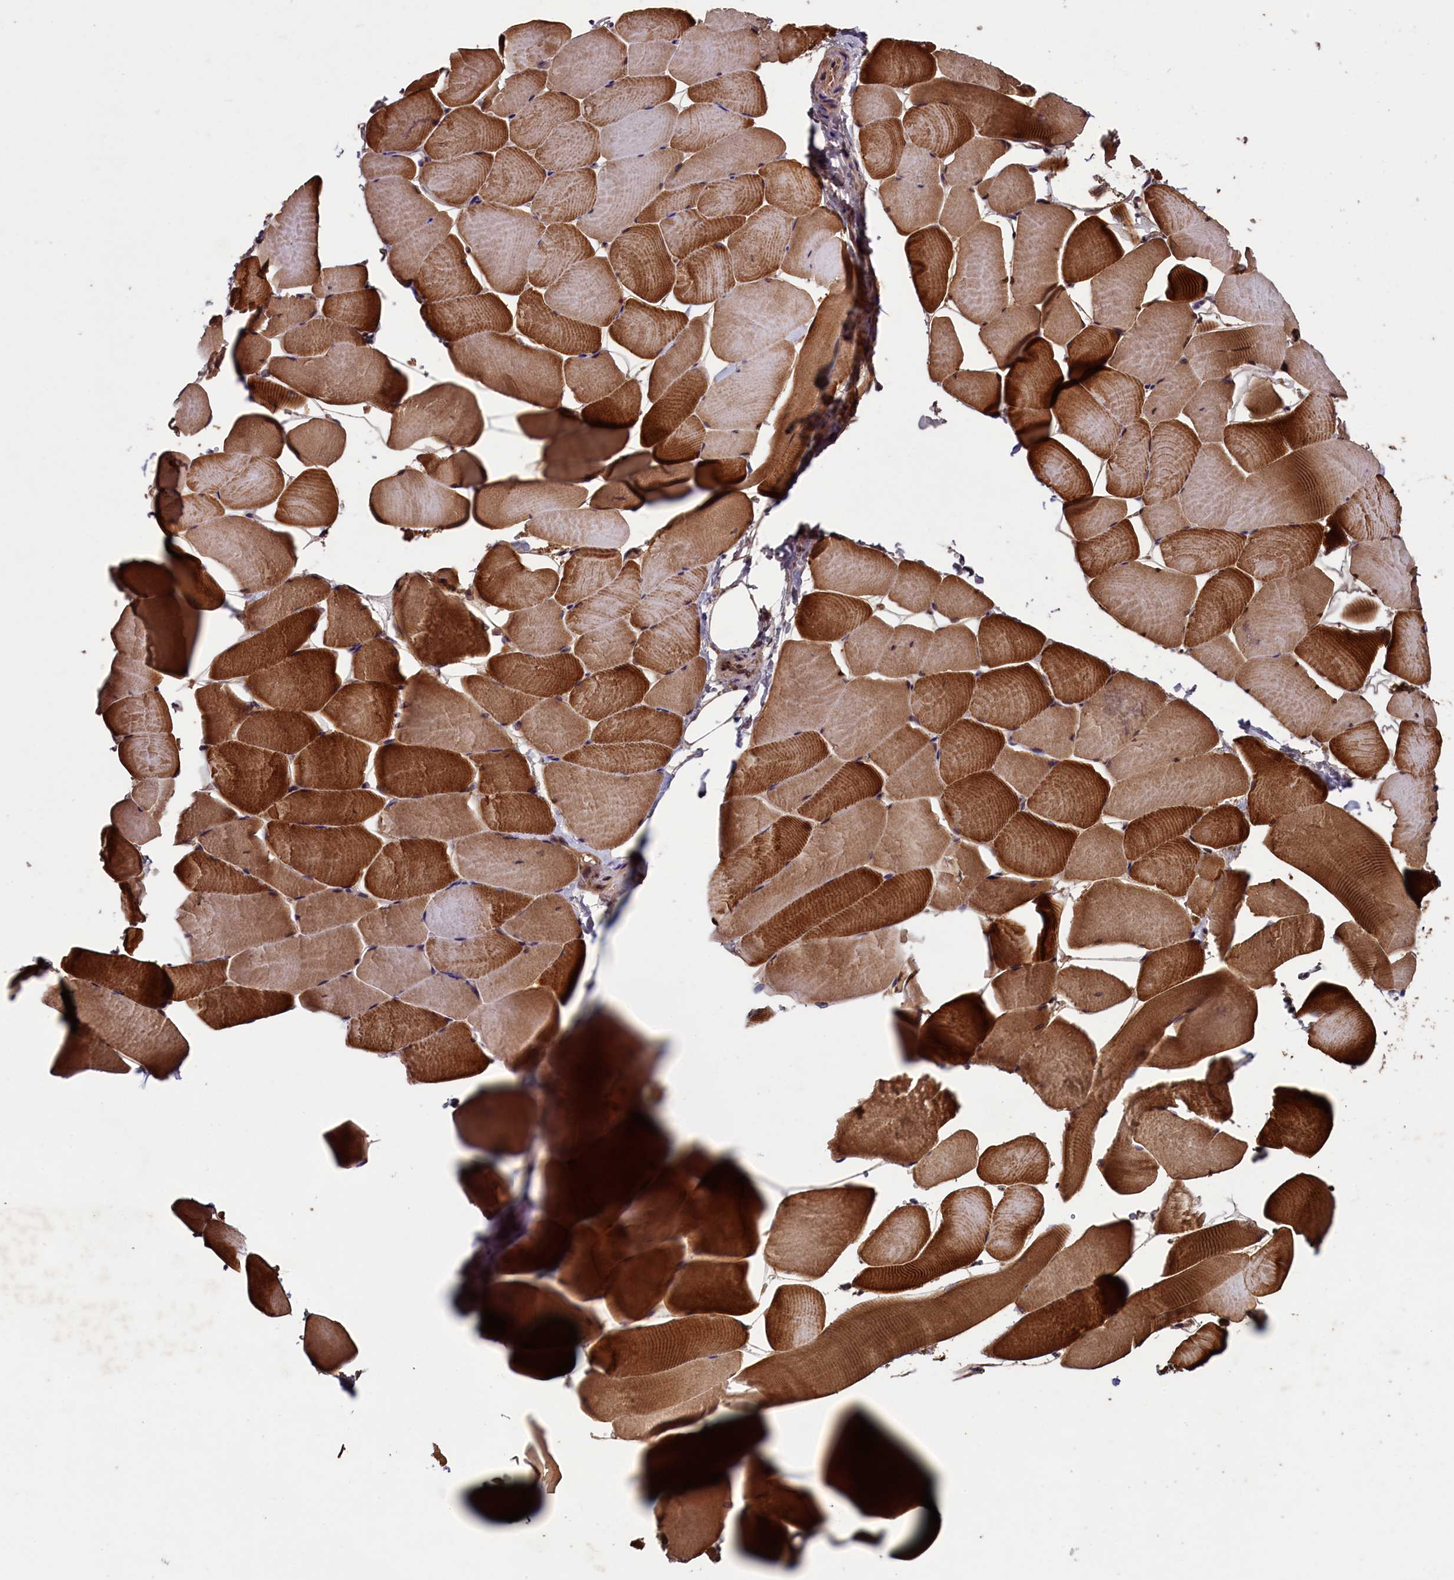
{"staining": {"intensity": "strong", "quantity": "25%-75%", "location": "cytoplasmic/membranous"}, "tissue": "skeletal muscle", "cell_type": "Myocytes", "image_type": "normal", "snomed": [{"axis": "morphology", "description": "Normal tissue, NOS"}, {"axis": "topography", "description": "Skeletal muscle"}], "caption": "IHC (DAB (3,3'-diaminobenzidine)) staining of normal skeletal muscle shows strong cytoplasmic/membranous protein positivity in approximately 25%-75% of myocytes. The staining was performed using DAB (3,3'-diaminobenzidine) to visualize the protein expression in brown, while the nuclei were stained in blue with hematoxylin (Magnification: 20x).", "gene": "BLTP3B", "patient": {"sex": "male", "age": 25}}